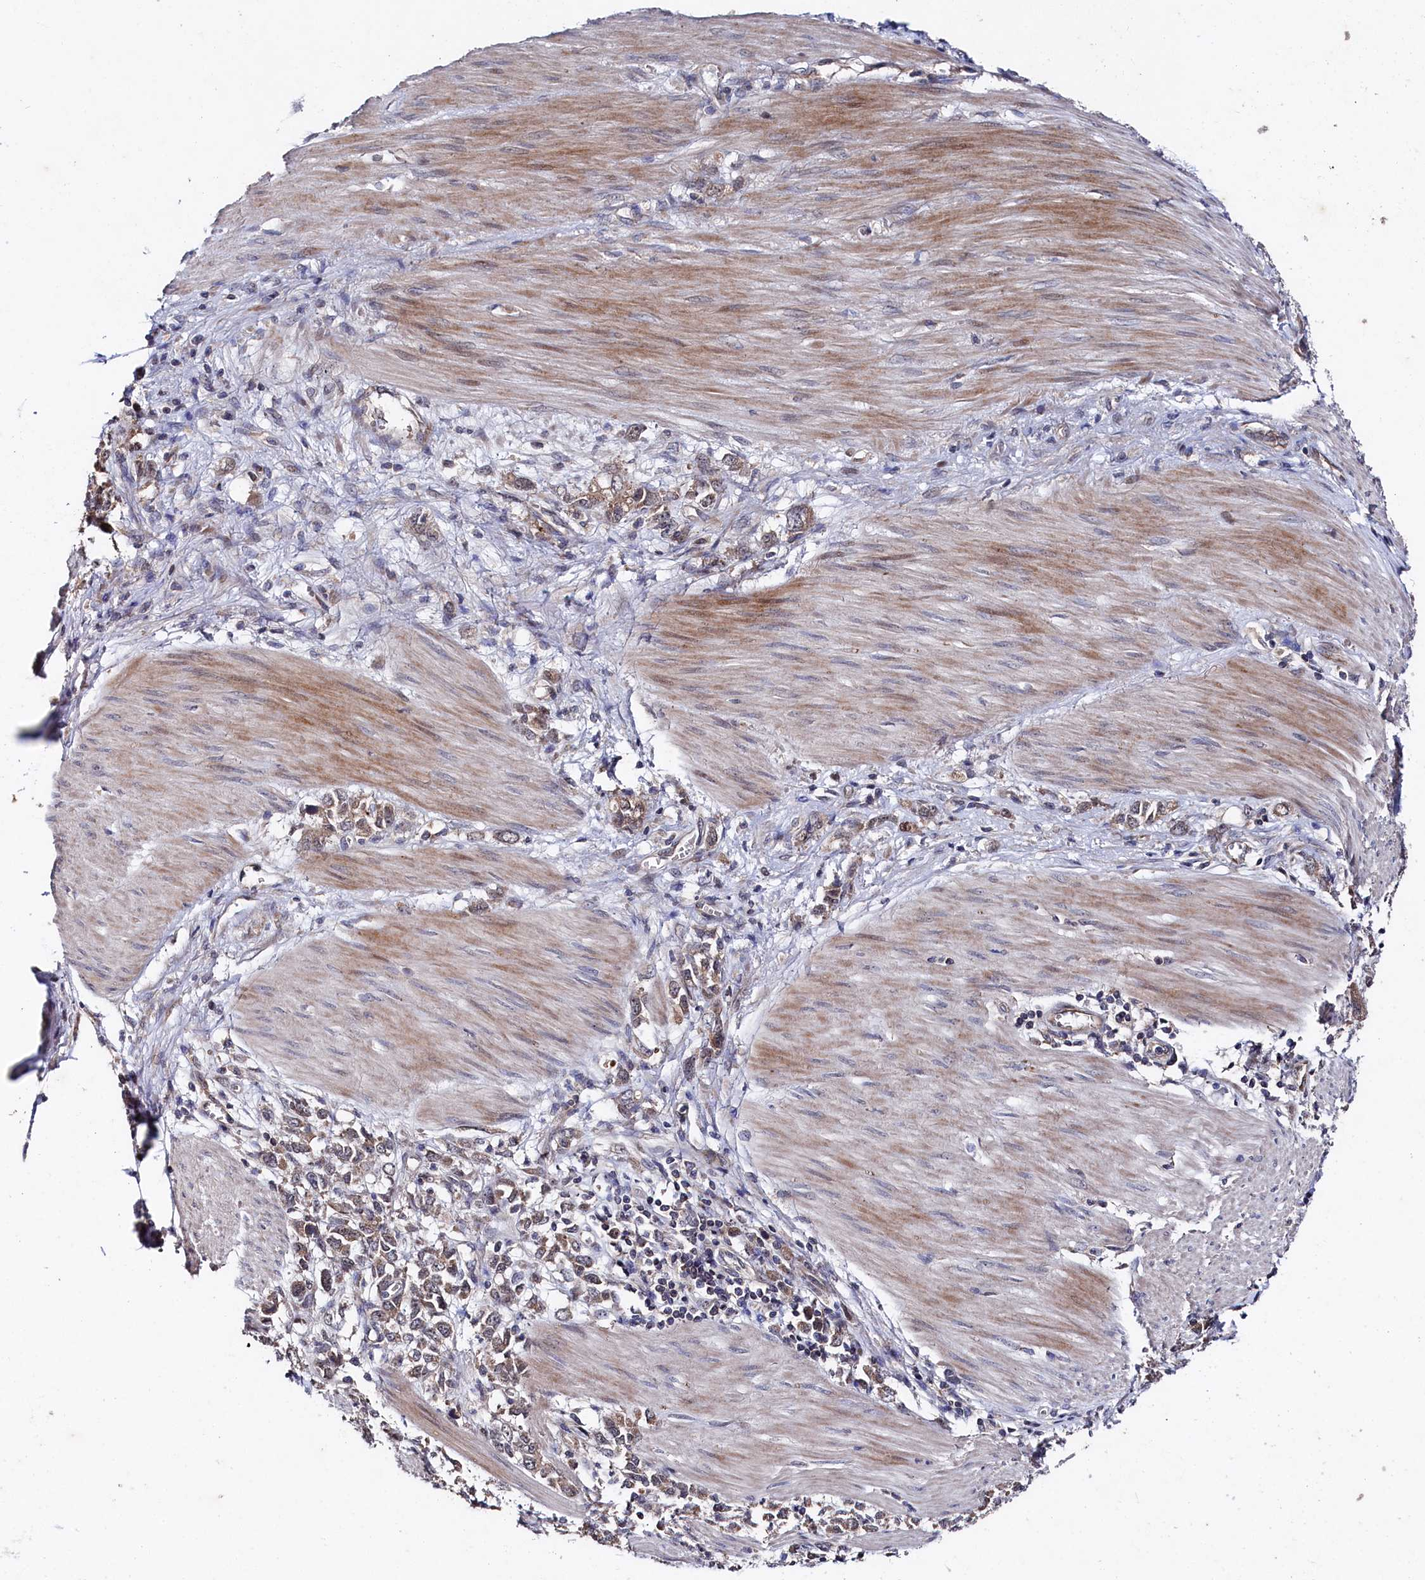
{"staining": {"intensity": "moderate", "quantity": ">75%", "location": "cytoplasmic/membranous"}, "tissue": "stomach cancer", "cell_type": "Tumor cells", "image_type": "cancer", "snomed": [{"axis": "morphology", "description": "Adenocarcinoma, NOS"}, {"axis": "topography", "description": "Stomach"}], "caption": "Immunohistochemical staining of stomach cancer exhibits medium levels of moderate cytoplasmic/membranous protein expression in about >75% of tumor cells.", "gene": "SUPV3L1", "patient": {"sex": "female", "age": 76}}